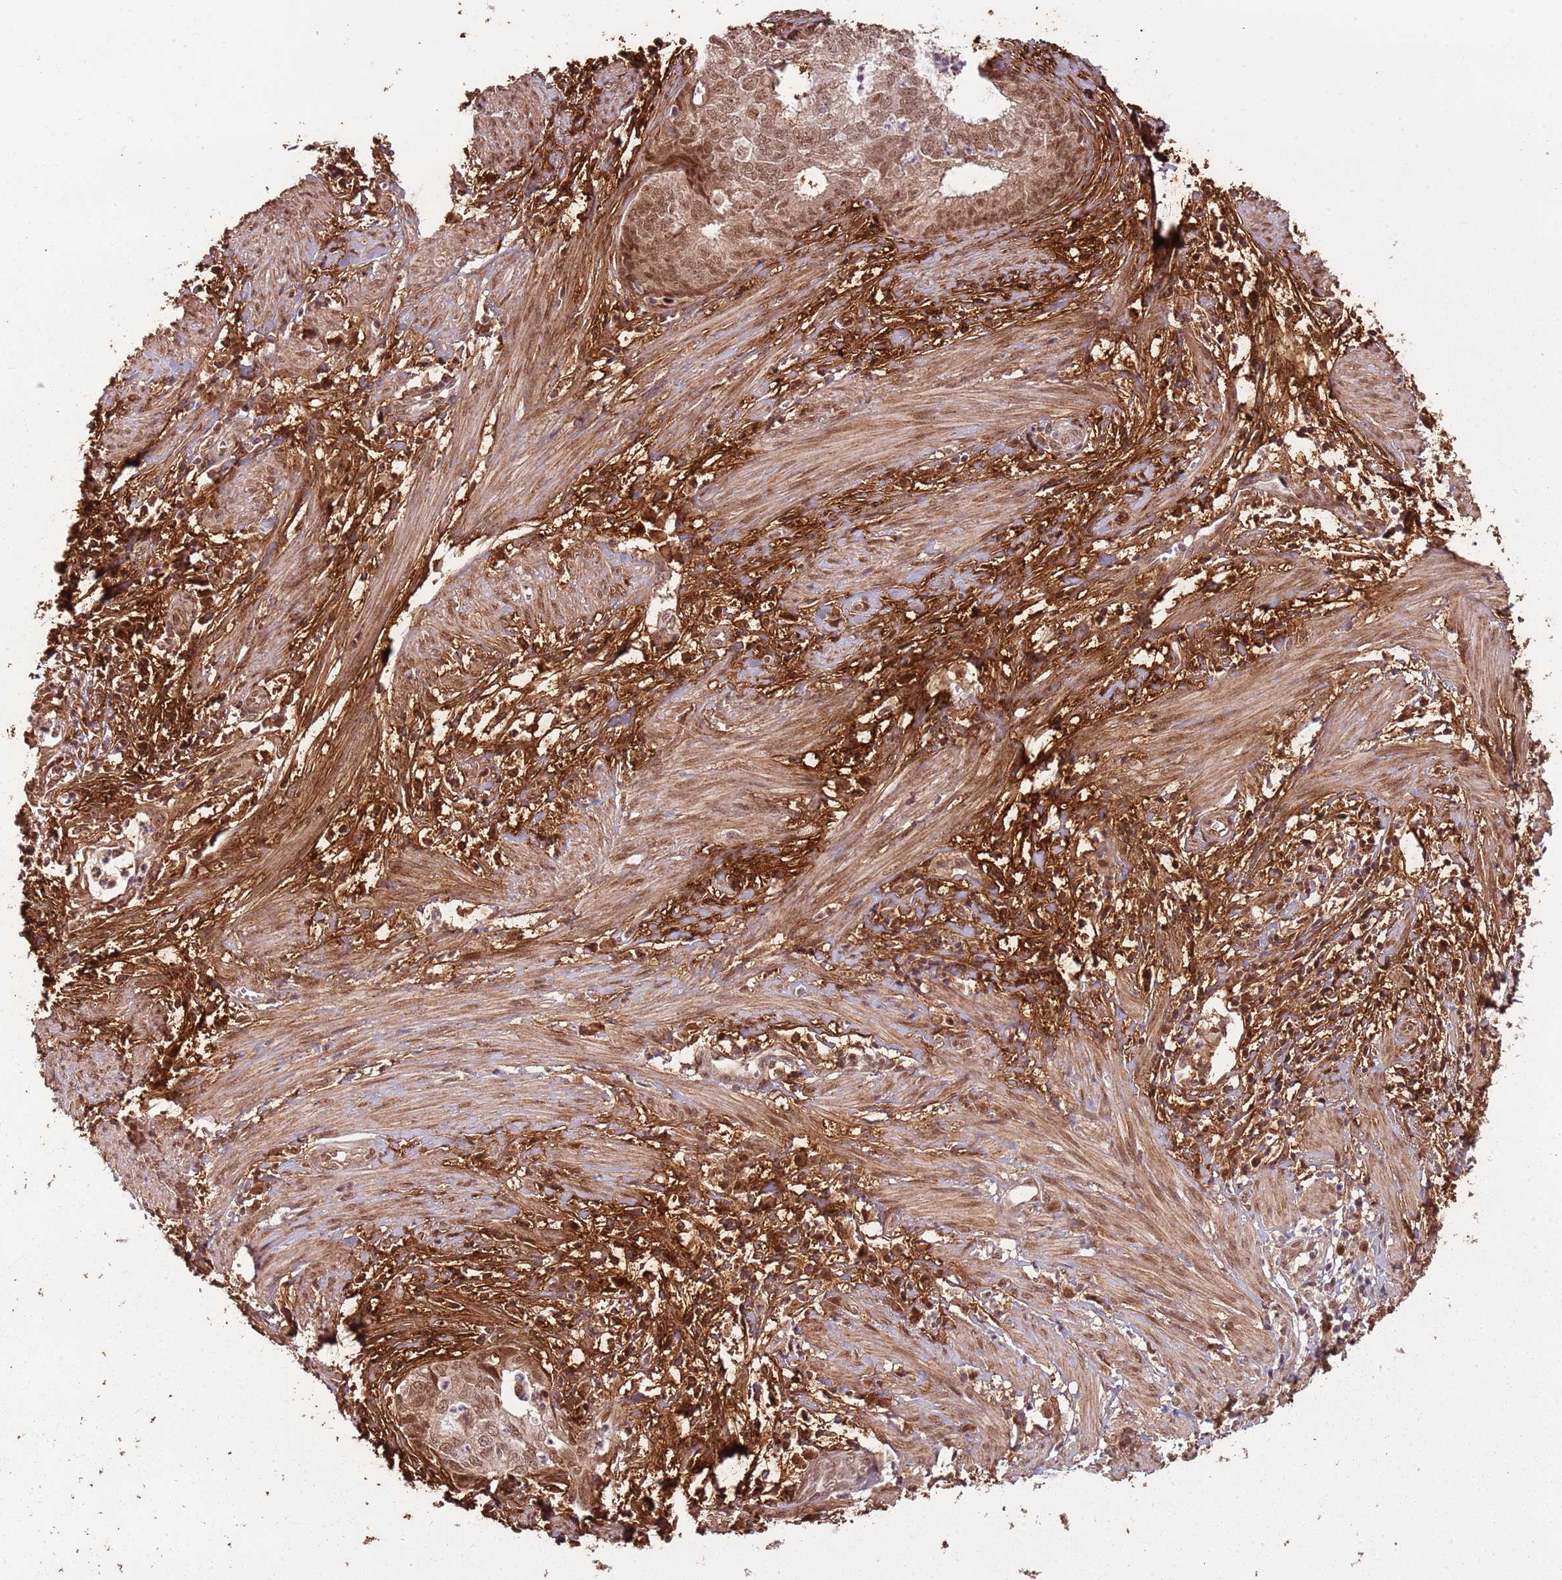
{"staining": {"intensity": "moderate", "quantity": ">75%", "location": "nuclear"}, "tissue": "endometrial cancer", "cell_type": "Tumor cells", "image_type": "cancer", "snomed": [{"axis": "morphology", "description": "Adenocarcinoma, NOS"}, {"axis": "topography", "description": "Endometrium"}], "caption": "Endometrial cancer (adenocarcinoma) stained with a brown dye shows moderate nuclear positive positivity in about >75% of tumor cells.", "gene": "POLR3H", "patient": {"sex": "female", "age": 68}}